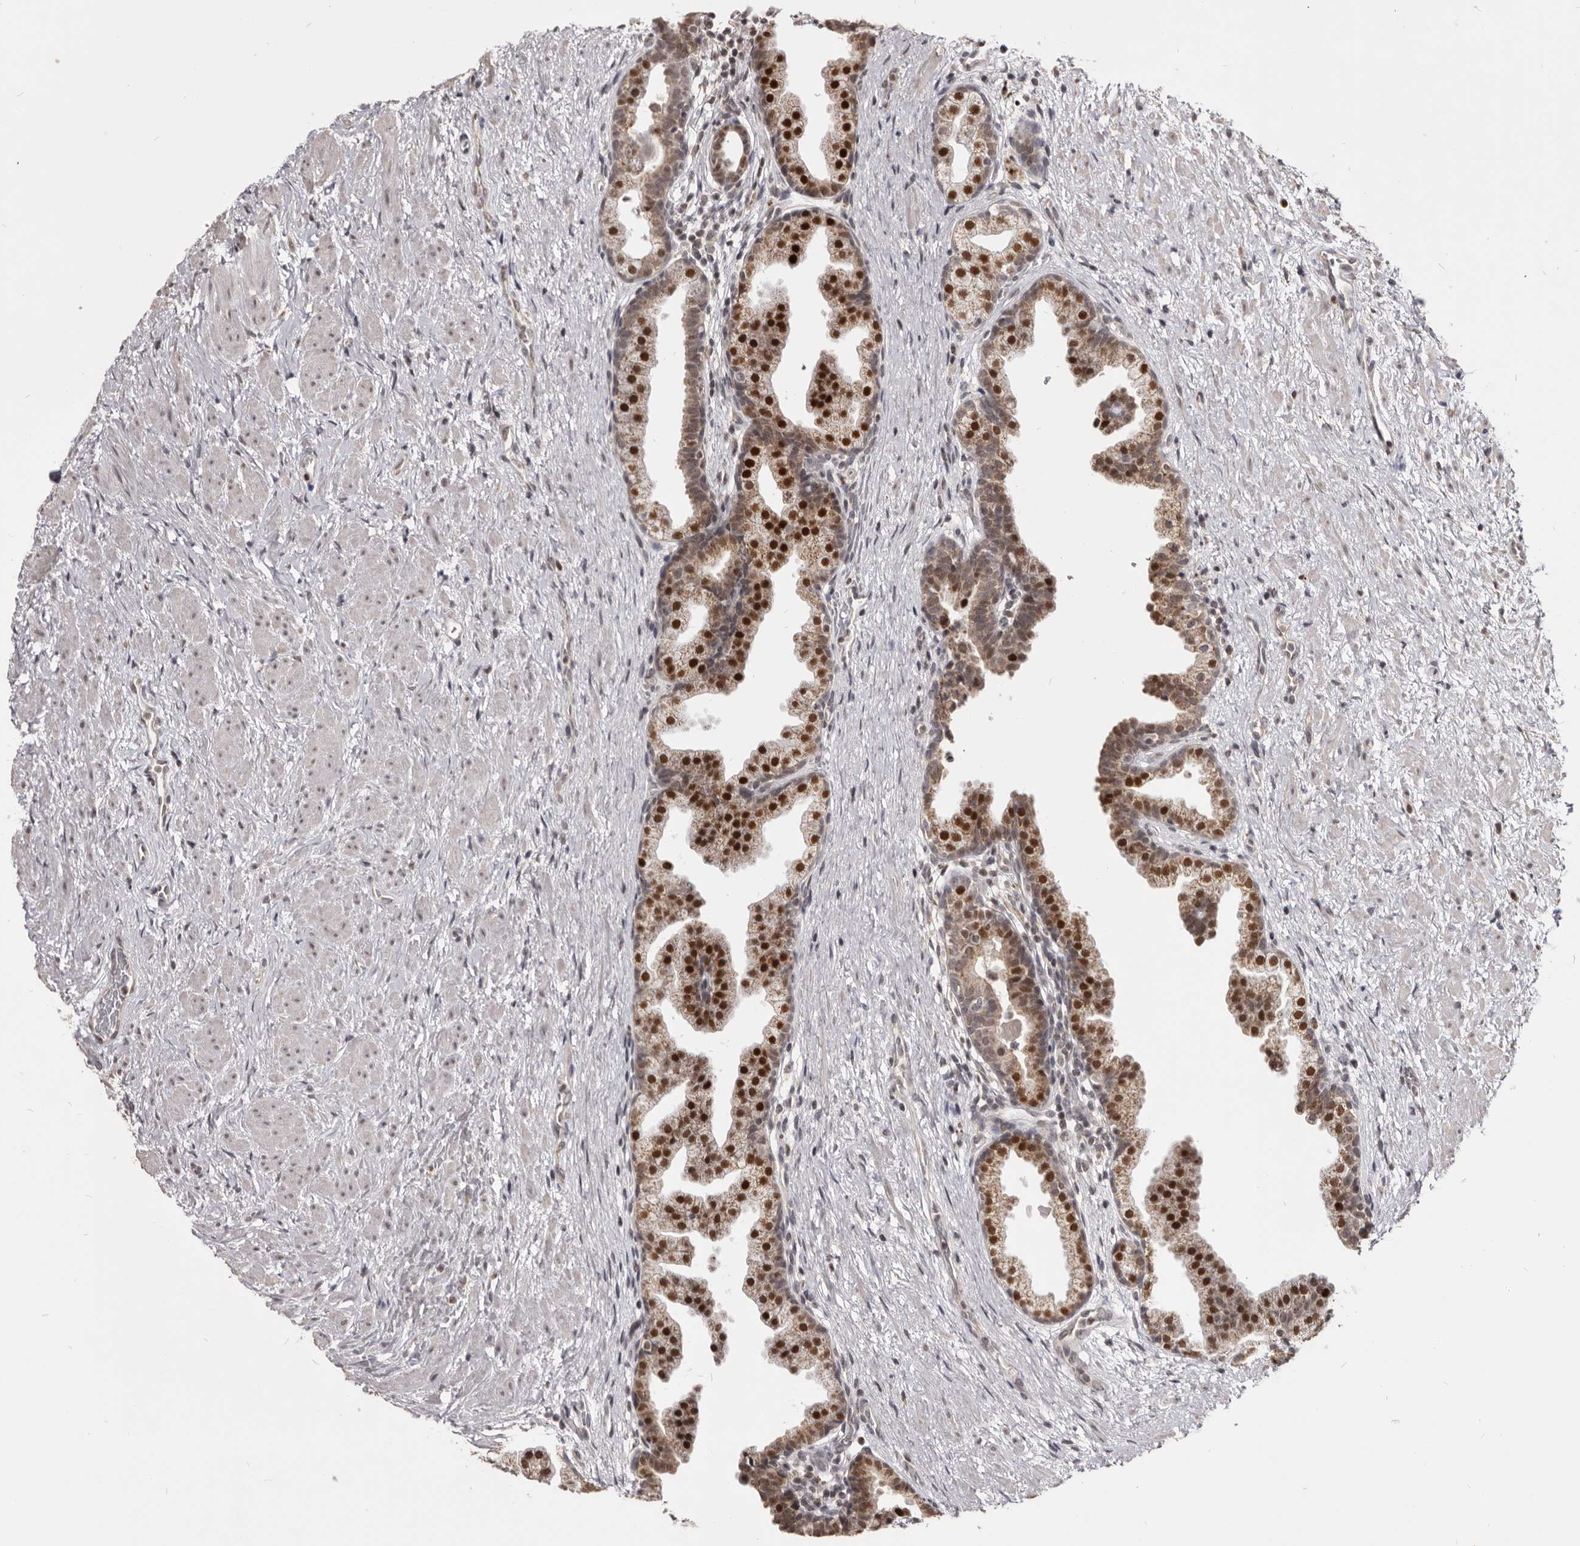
{"staining": {"intensity": "strong", "quantity": ">75%", "location": "nuclear"}, "tissue": "prostate", "cell_type": "Glandular cells", "image_type": "normal", "snomed": [{"axis": "morphology", "description": "Normal tissue, NOS"}, {"axis": "topography", "description": "Prostate"}], "caption": "Immunohistochemistry of benign prostate exhibits high levels of strong nuclear positivity in approximately >75% of glandular cells.", "gene": "THUMPD1", "patient": {"sex": "male", "age": 48}}